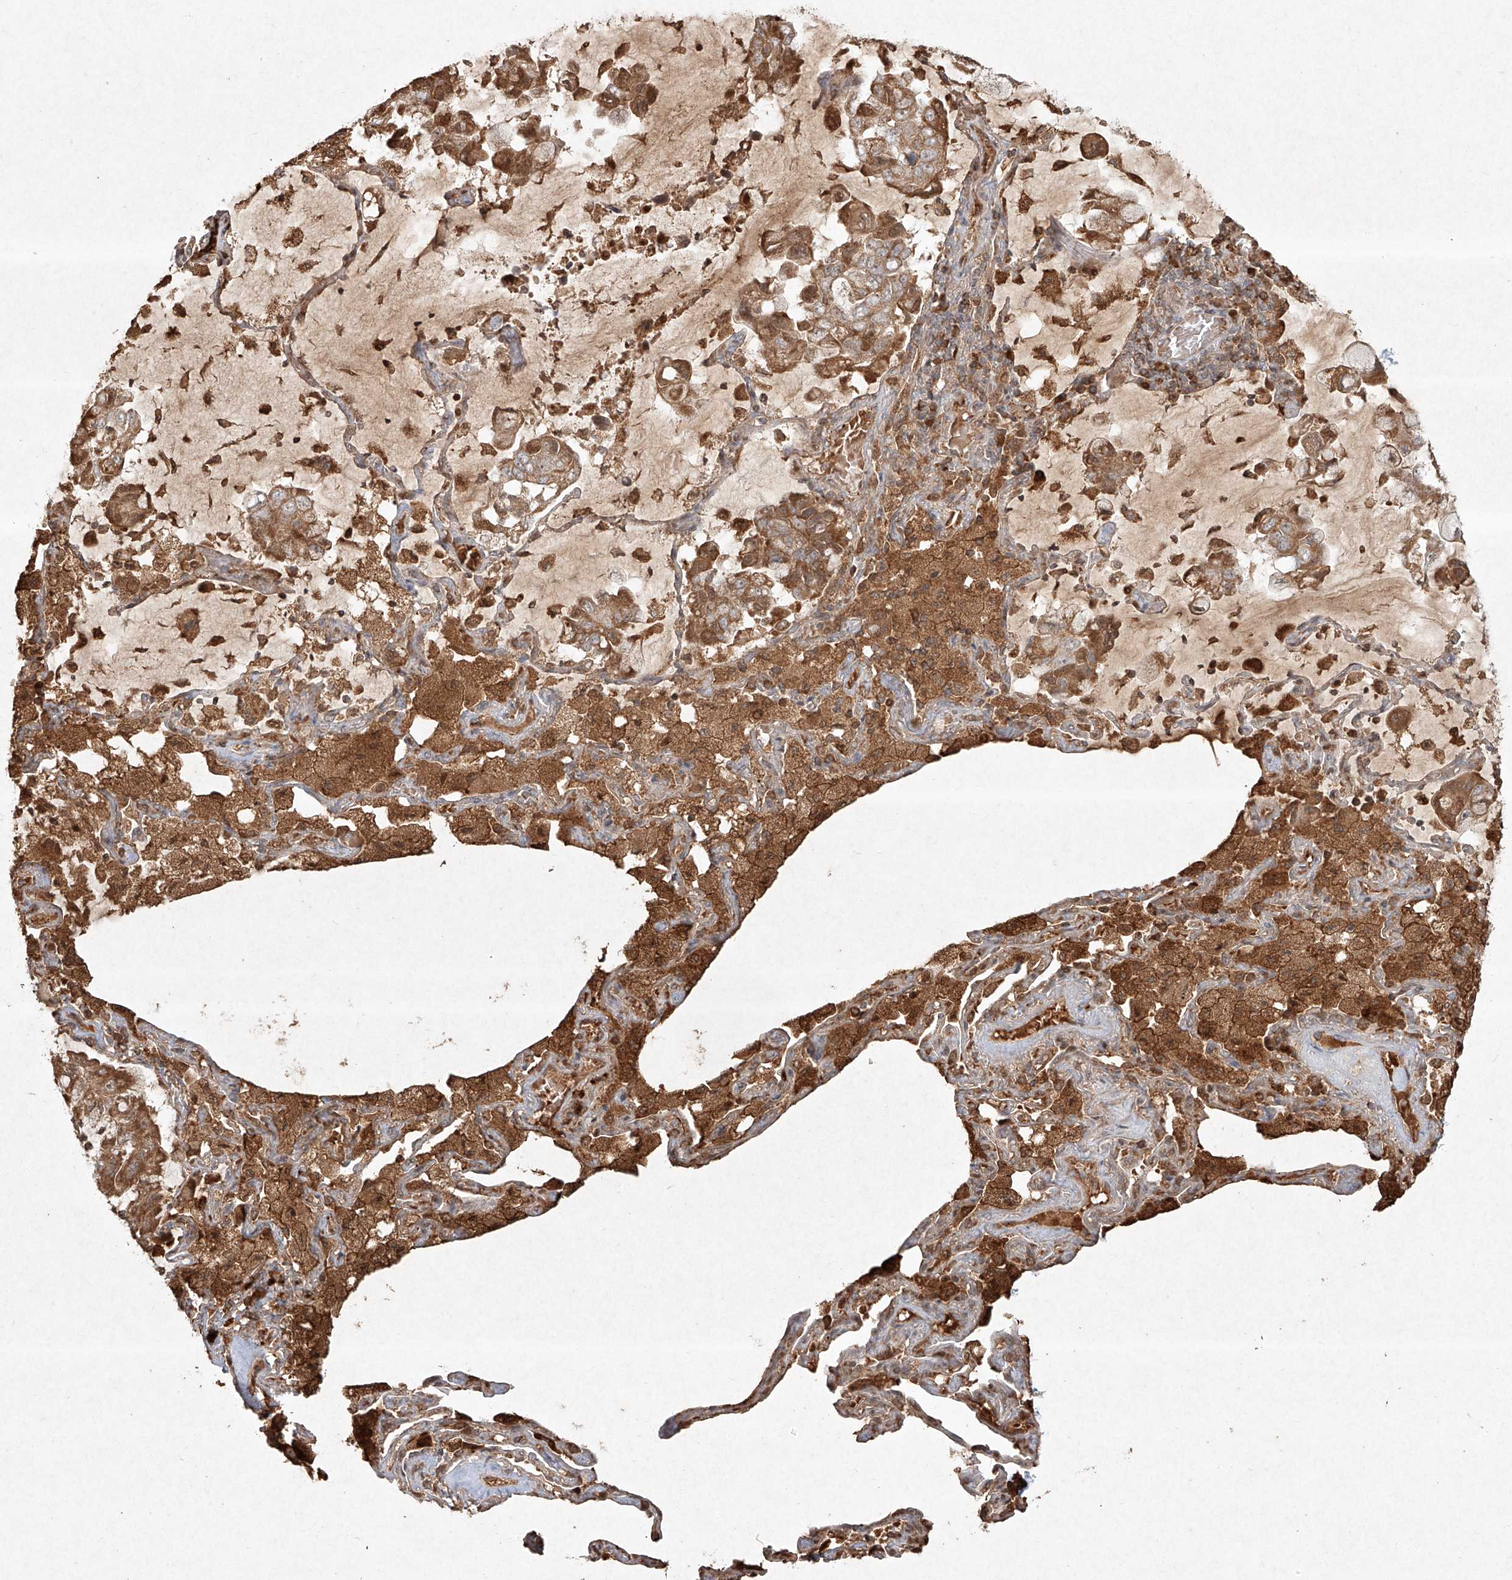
{"staining": {"intensity": "moderate", "quantity": ">75%", "location": "cytoplasmic/membranous"}, "tissue": "lung cancer", "cell_type": "Tumor cells", "image_type": "cancer", "snomed": [{"axis": "morphology", "description": "Adenocarcinoma, NOS"}, {"axis": "topography", "description": "Lung"}], "caption": "Adenocarcinoma (lung) stained with immunohistochemistry displays moderate cytoplasmic/membranous positivity in about >75% of tumor cells. The staining is performed using DAB brown chromogen to label protein expression. The nuclei are counter-stained blue using hematoxylin.", "gene": "CYYR1", "patient": {"sex": "male", "age": 64}}